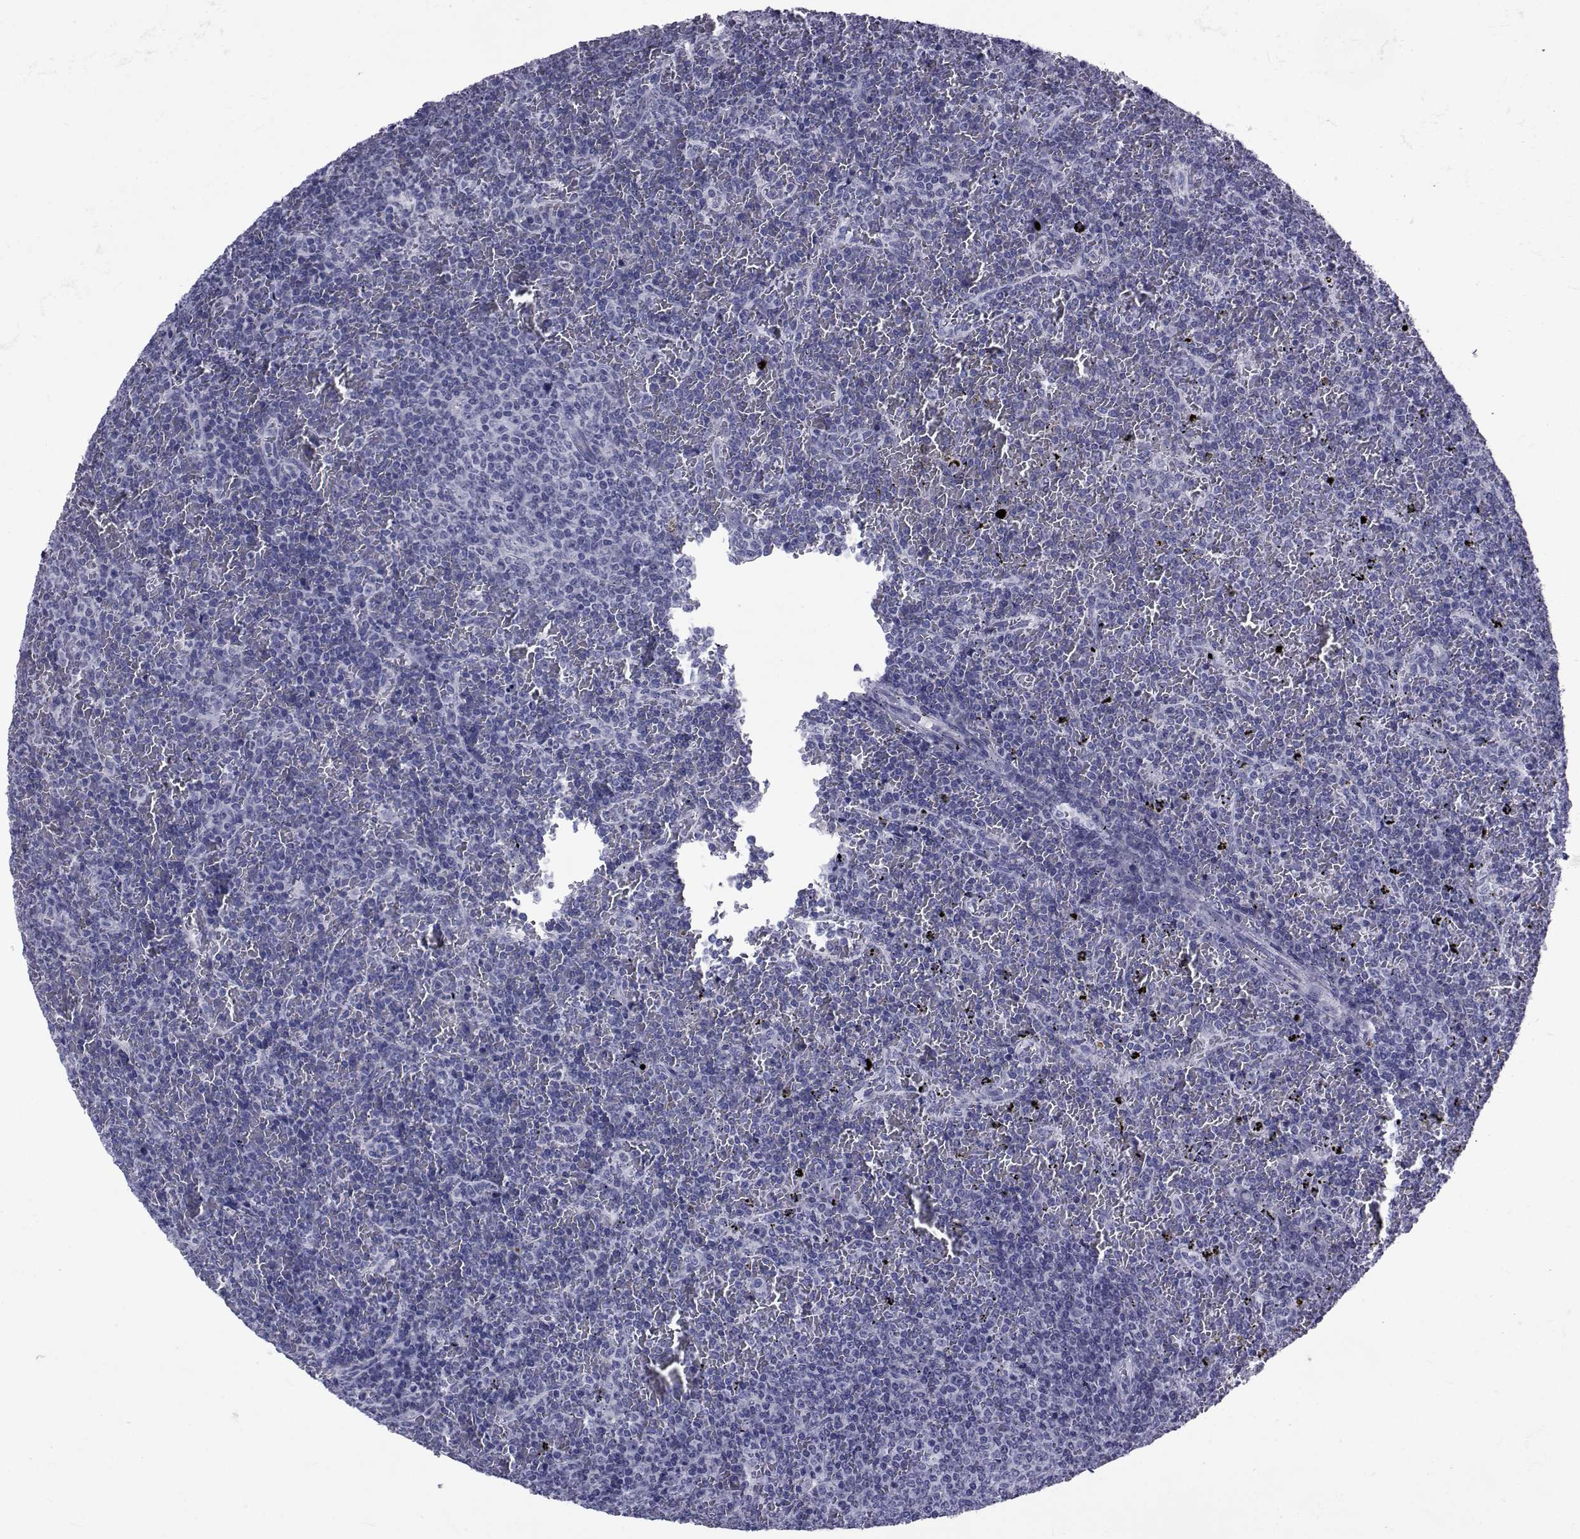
{"staining": {"intensity": "negative", "quantity": "none", "location": "none"}, "tissue": "lymphoma", "cell_type": "Tumor cells", "image_type": "cancer", "snomed": [{"axis": "morphology", "description": "Malignant lymphoma, non-Hodgkin's type, Low grade"}, {"axis": "topography", "description": "Spleen"}], "caption": "Immunohistochemistry (IHC) image of neoplastic tissue: human low-grade malignant lymphoma, non-Hodgkin's type stained with DAB displays no significant protein expression in tumor cells.", "gene": "GKAP1", "patient": {"sex": "female", "age": 77}}